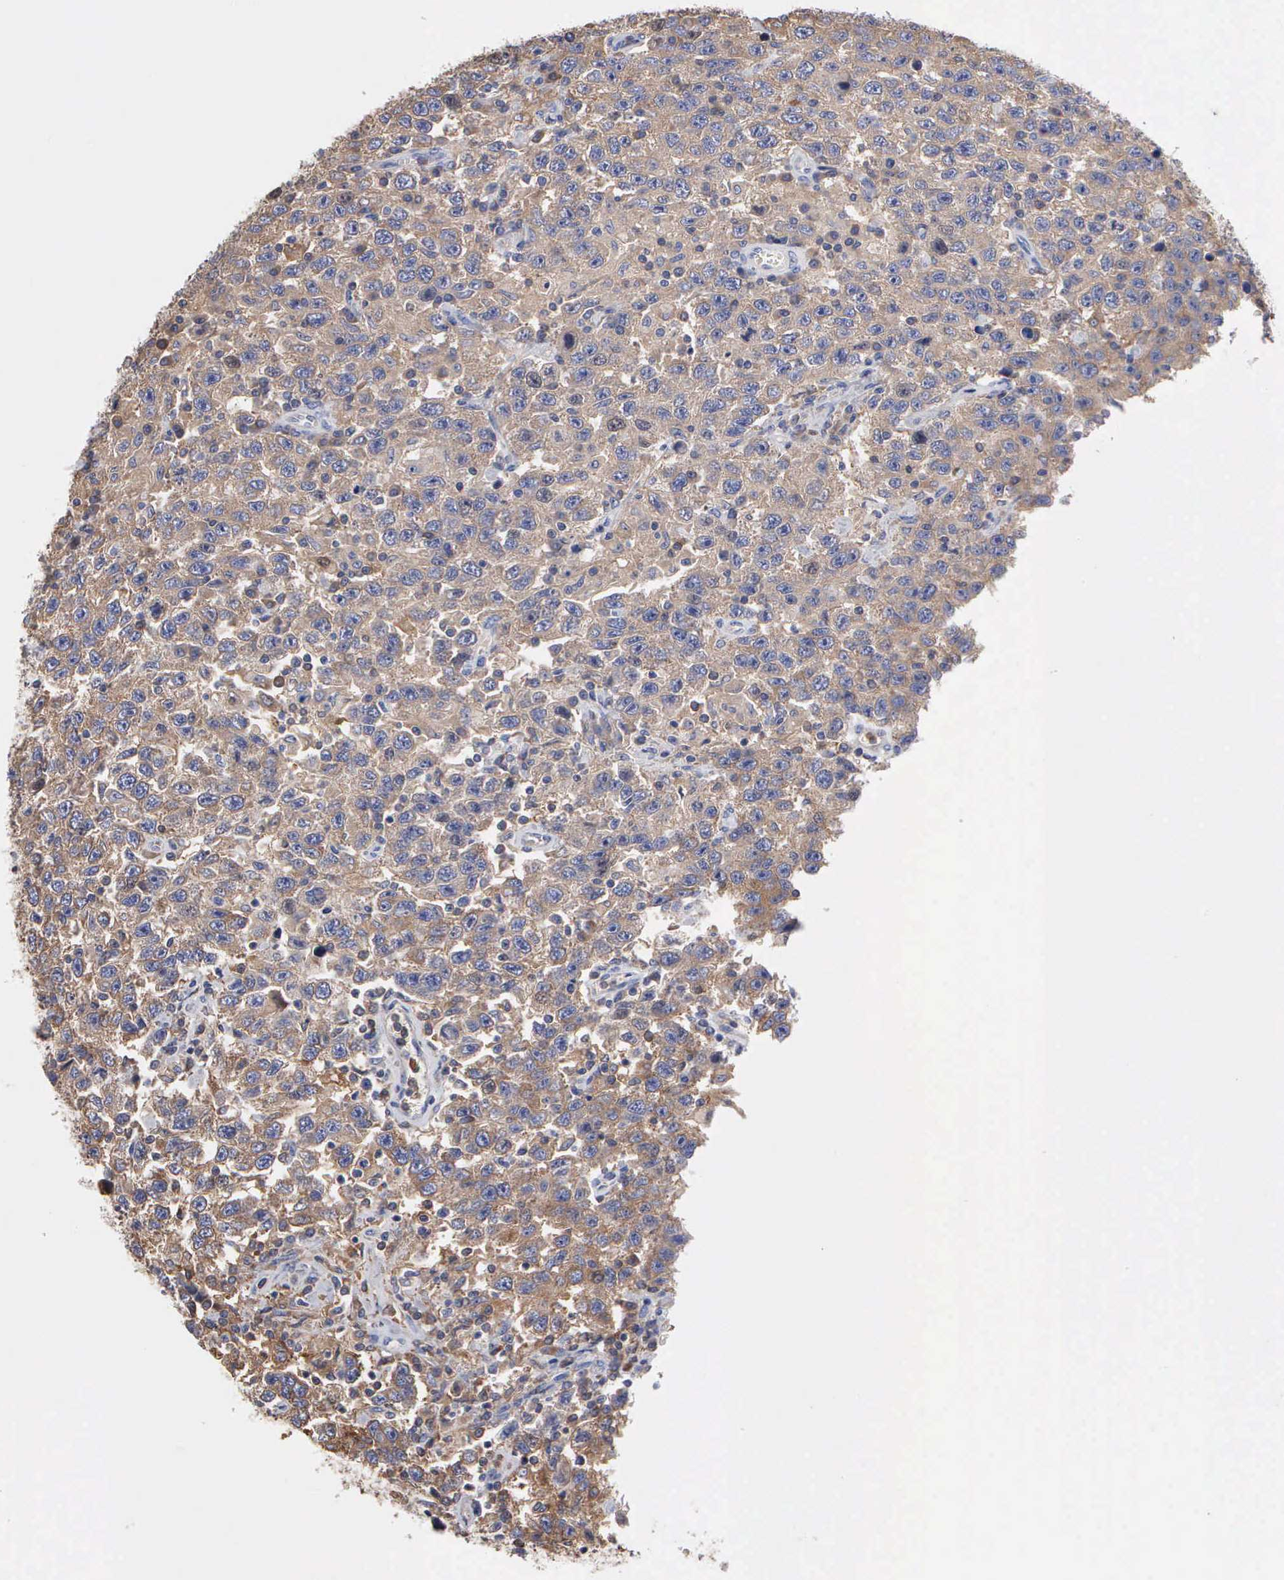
{"staining": {"intensity": "moderate", "quantity": ">75%", "location": "cytoplasmic/membranous"}, "tissue": "testis cancer", "cell_type": "Tumor cells", "image_type": "cancer", "snomed": [{"axis": "morphology", "description": "Seminoma, NOS"}, {"axis": "topography", "description": "Testis"}], "caption": "Immunohistochemical staining of human testis cancer reveals medium levels of moderate cytoplasmic/membranous protein positivity in approximately >75% of tumor cells.", "gene": "G6PD", "patient": {"sex": "male", "age": 41}}